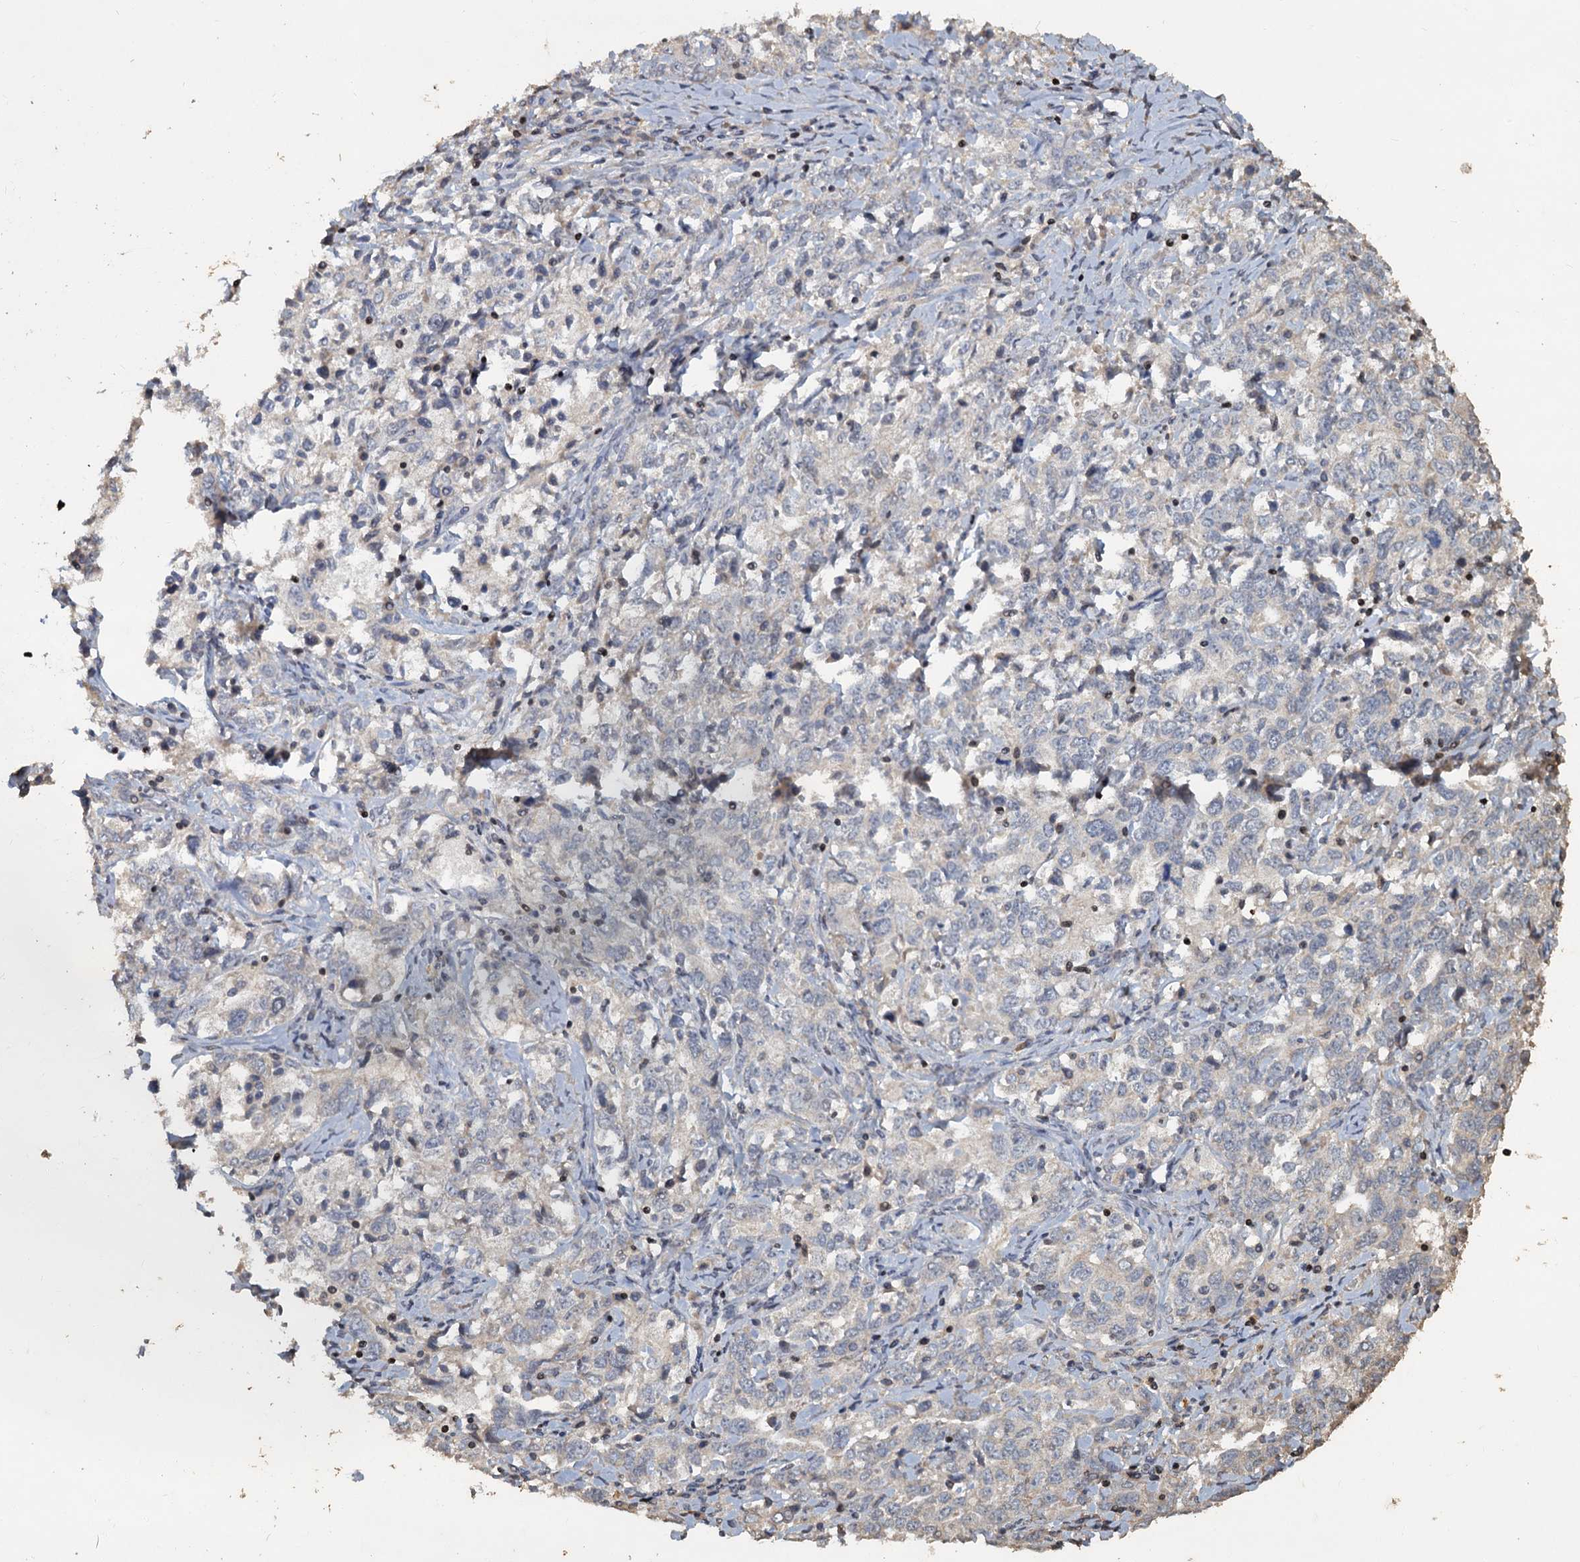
{"staining": {"intensity": "negative", "quantity": "none", "location": "none"}, "tissue": "ovarian cancer", "cell_type": "Tumor cells", "image_type": "cancer", "snomed": [{"axis": "morphology", "description": "Carcinoma, endometroid"}, {"axis": "topography", "description": "Ovary"}], "caption": "Ovarian cancer (endometroid carcinoma) was stained to show a protein in brown. There is no significant staining in tumor cells. (DAB (3,3'-diaminobenzidine) IHC with hematoxylin counter stain).", "gene": "CCDC61", "patient": {"sex": "female", "age": 62}}